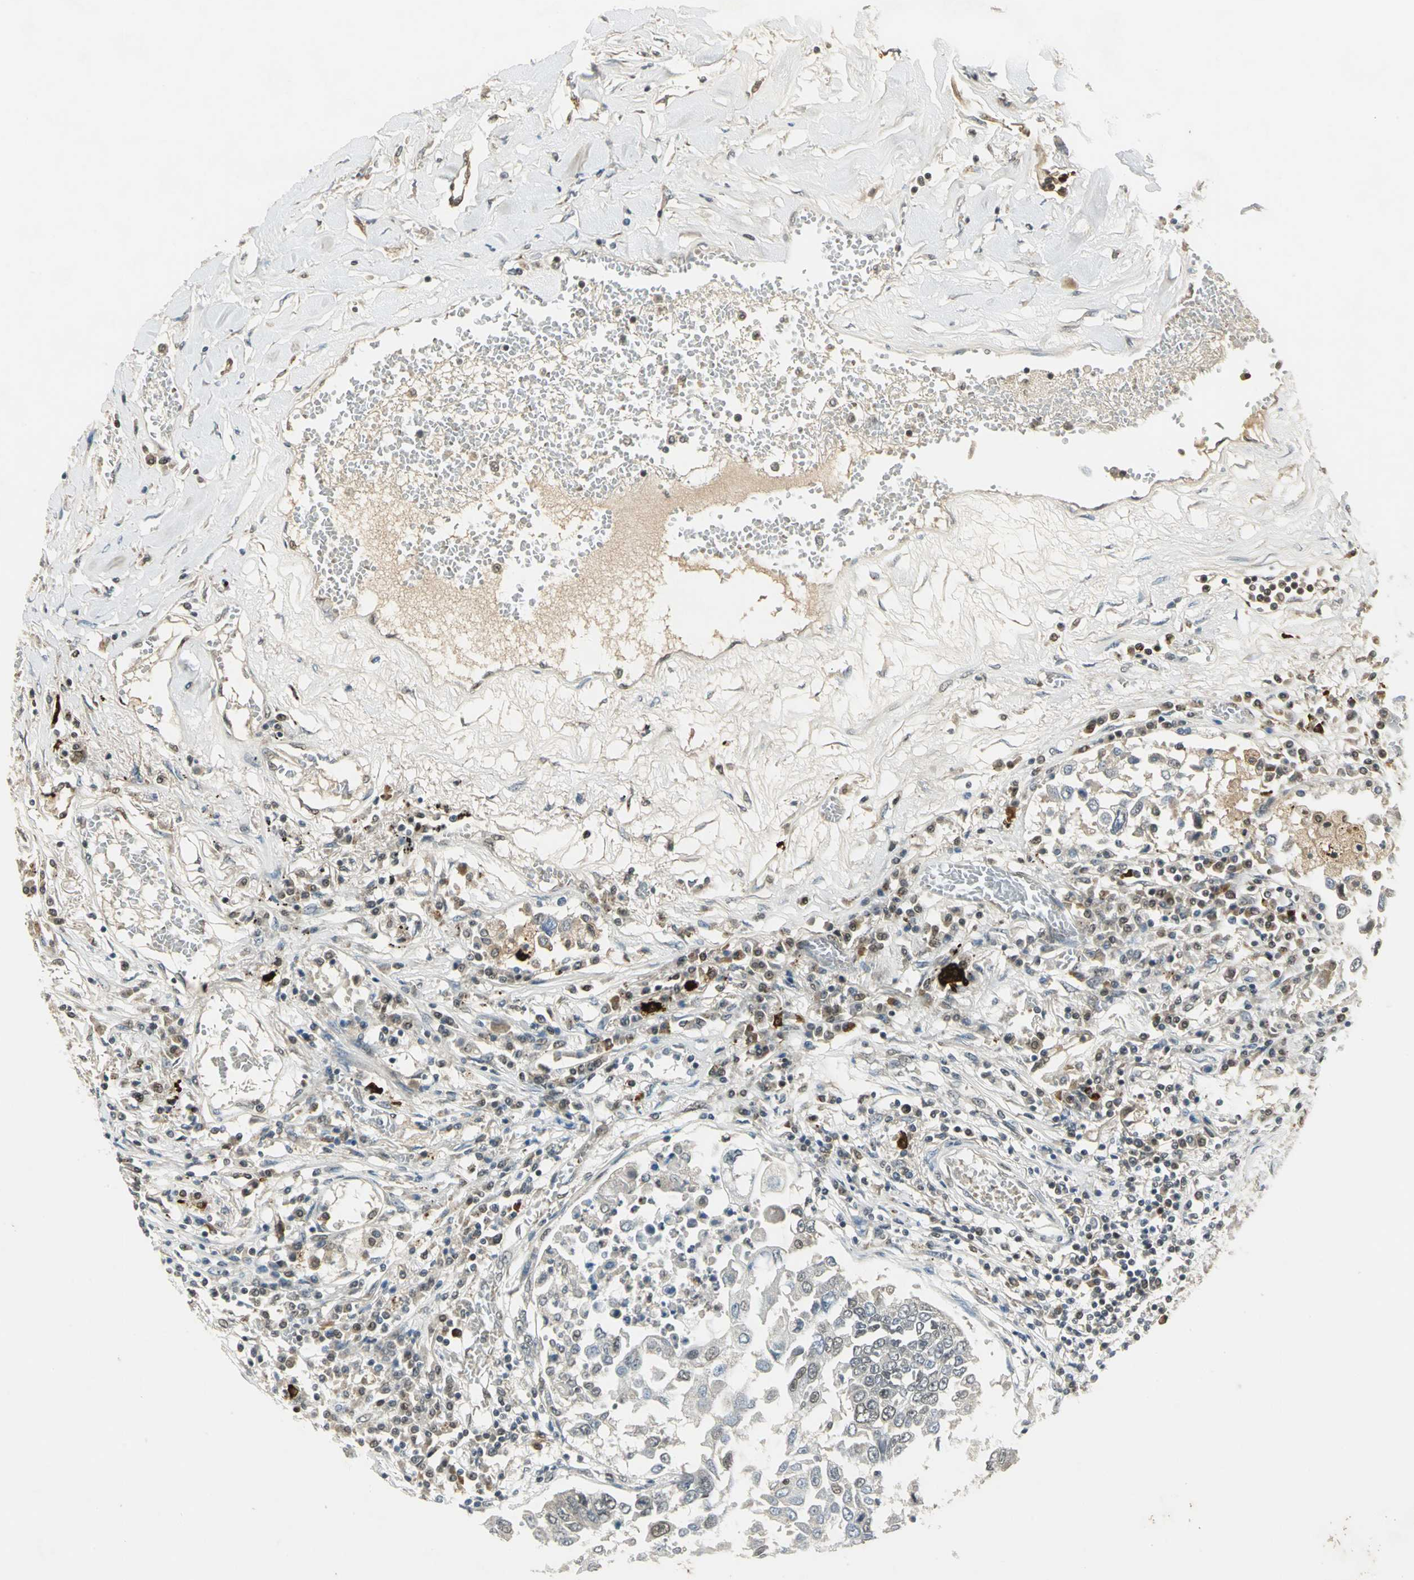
{"staining": {"intensity": "weak", "quantity": "<25%", "location": "nuclear"}, "tissue": "lung cancer", "cell_type": "Tumor cells", "image_type": "cancer", "snomed": [{"axis": "morphology", "description": "Squamous cell carcinoma, NOS"}, {"axis": "topography", "description": "Lung"}], "caption": "Immunohistochemistry histopathology image of squamous cell carcinoma (lung) stained for a protein (brown), which demonstrates no positivity in tumor cells.", "gene": "RAD17", "patient": {"sex": "male", "age": 71}}